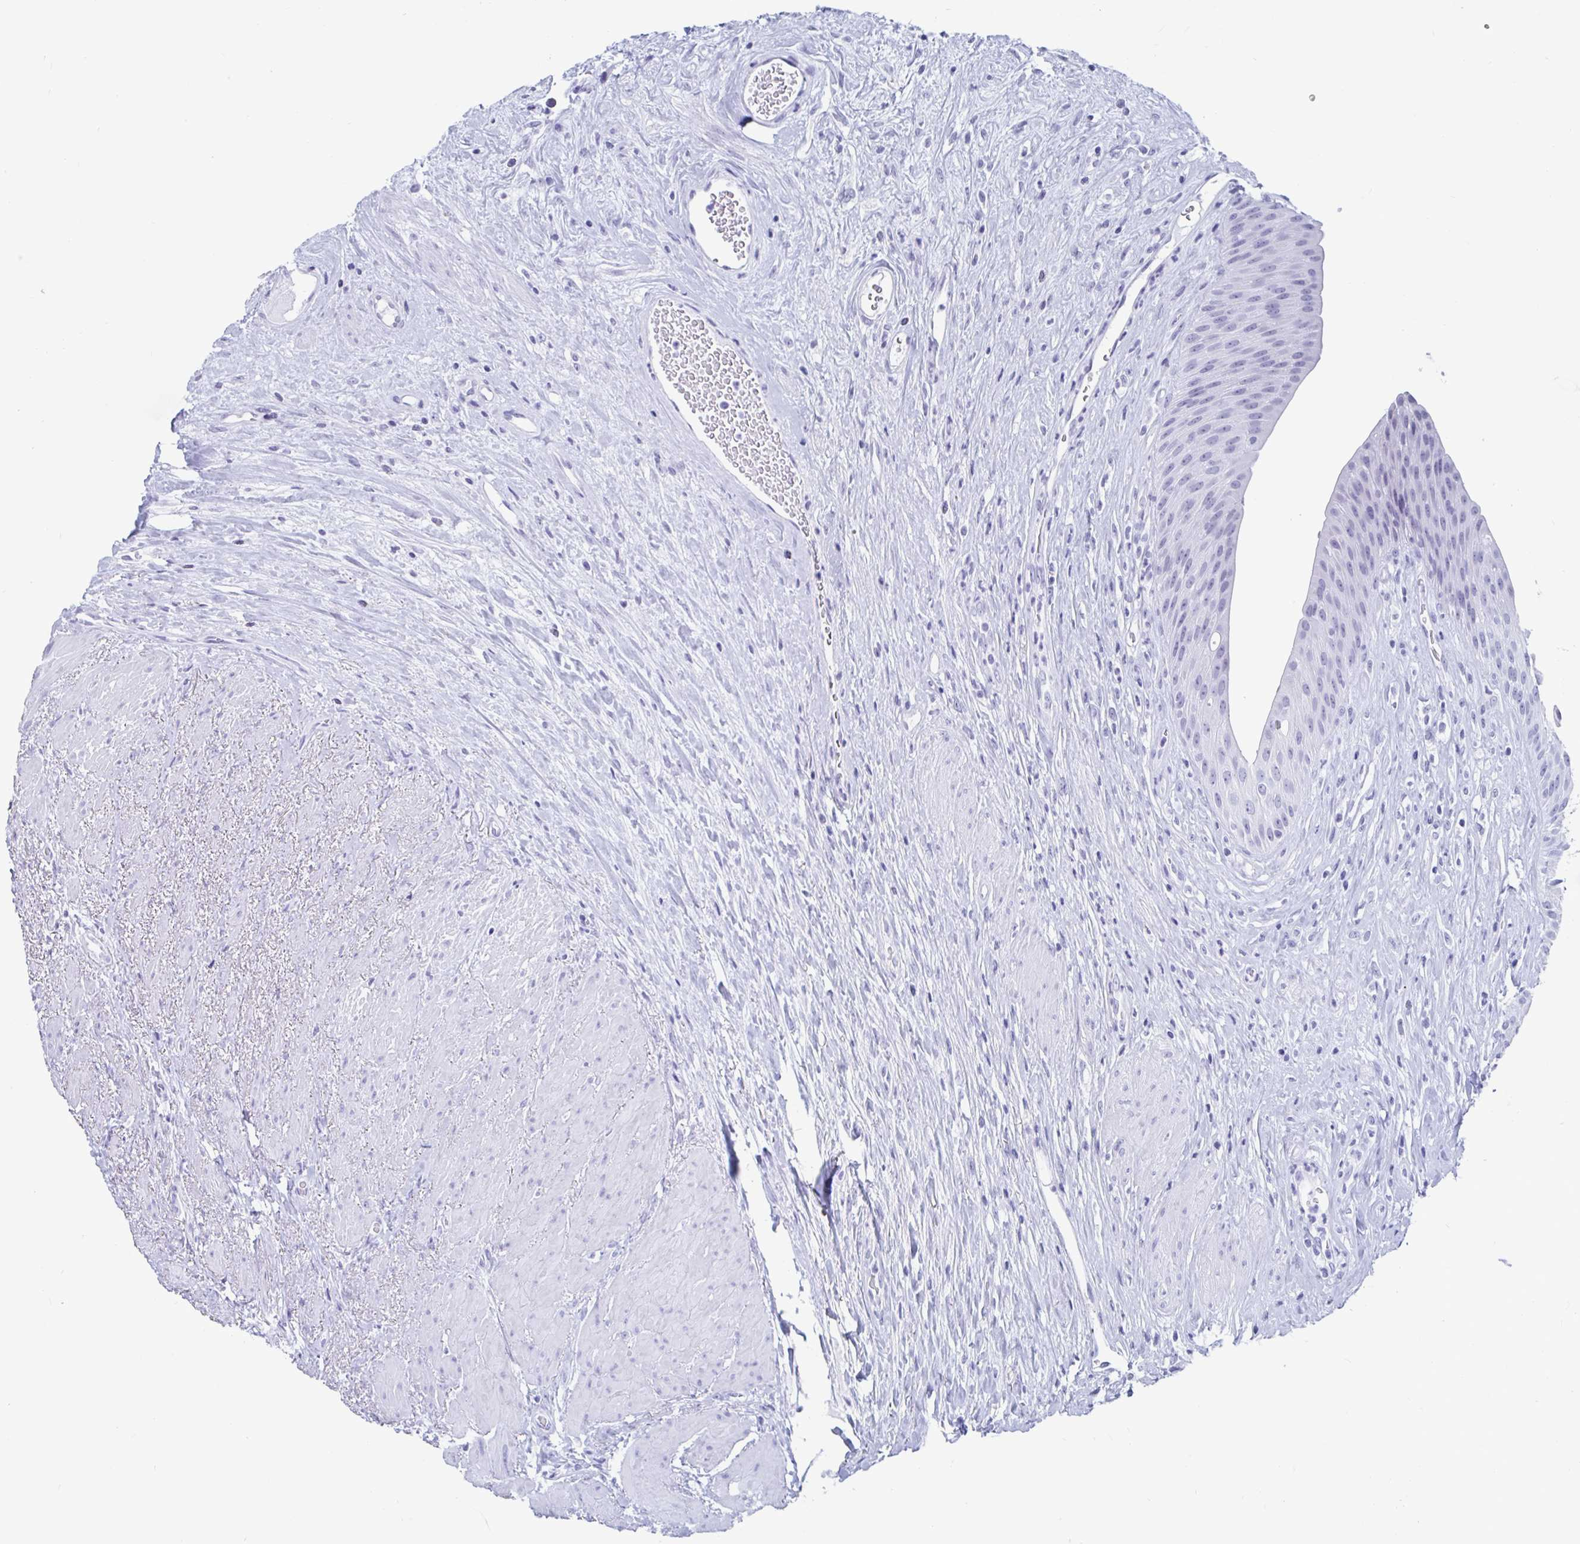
{"staining": {"intensity": "negative", "quantity": "none", "location": "none"}, "tissue": "urinary bladder", "cell_type": "Urothelial cells", "image_type": "normal", "snomed": [{"axis": "morphology", "description": "Normal tissue, NOS"}, {"axis": "topography", "description": "Urinary bladder"}], "caption": "Urinary bladder was stained to show a protein in brown. There is no significant expression in urothelial cells. (Brightfield microscopy of DAB (3,3'-diaminobenzidine) IHC at high magnification).", "gene": "GKN2", "patient": {"sex": "female", "age": 56}}